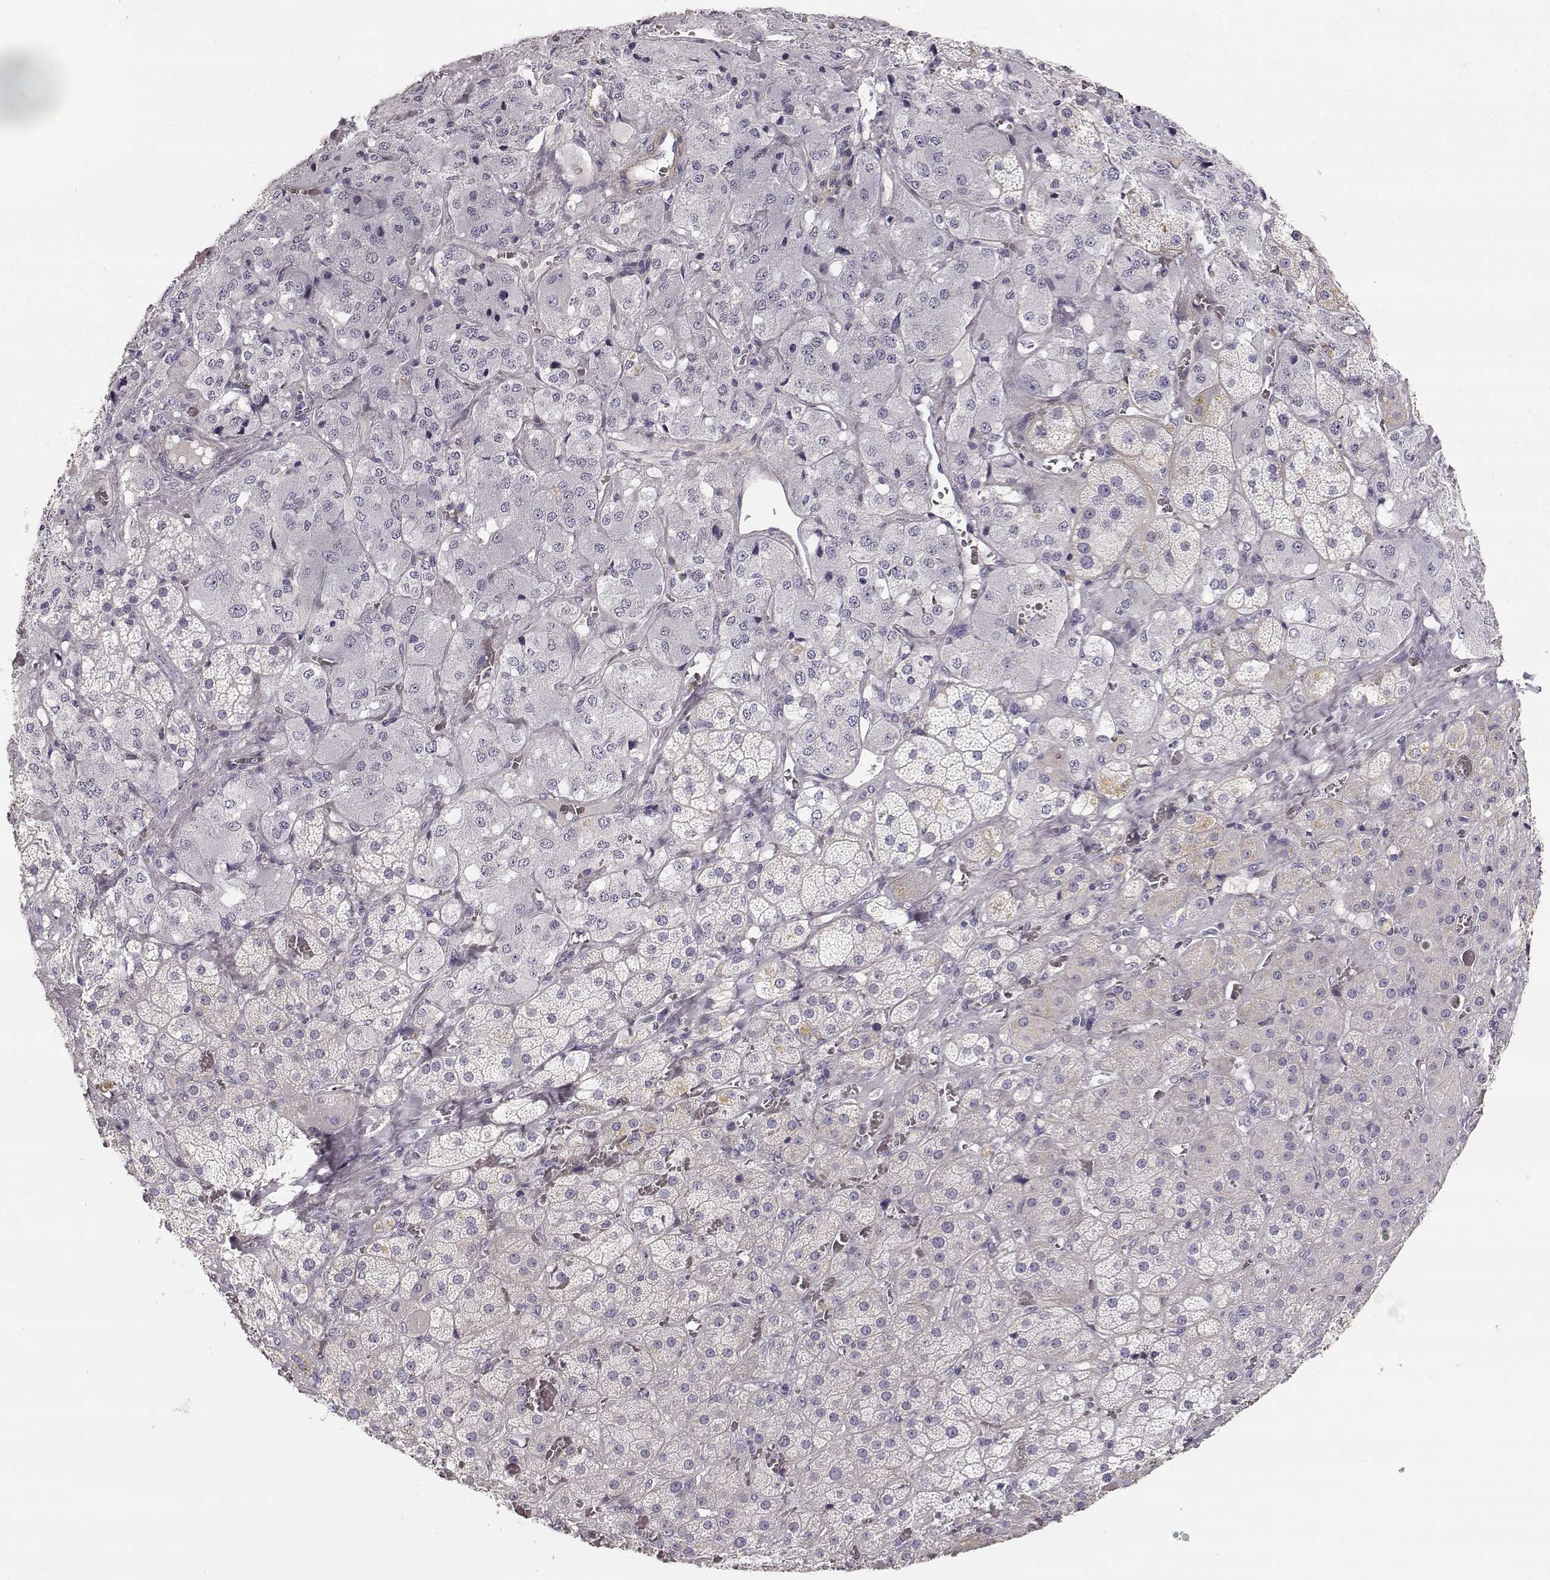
{"staining": {"intensity": "negative", "quantity": "none", "location": "none"}, "tissue": "adrenal gland", "cell_type": "Glandular cells", "image_type": "normal", "snomed": [{"axis": "morphology", "description": "Normal tissue, NOS"}, {"axis": "topography", "description": "Adrenal gland"}], "caption": "Immunohistochemistry (IHC) histopathology image of normal adrenal gland stained for a protein (brown), which demonstrates no staining in glandular cells.", "gene": "LAMC1", "patient": {"sex": "male", "age": 57}}